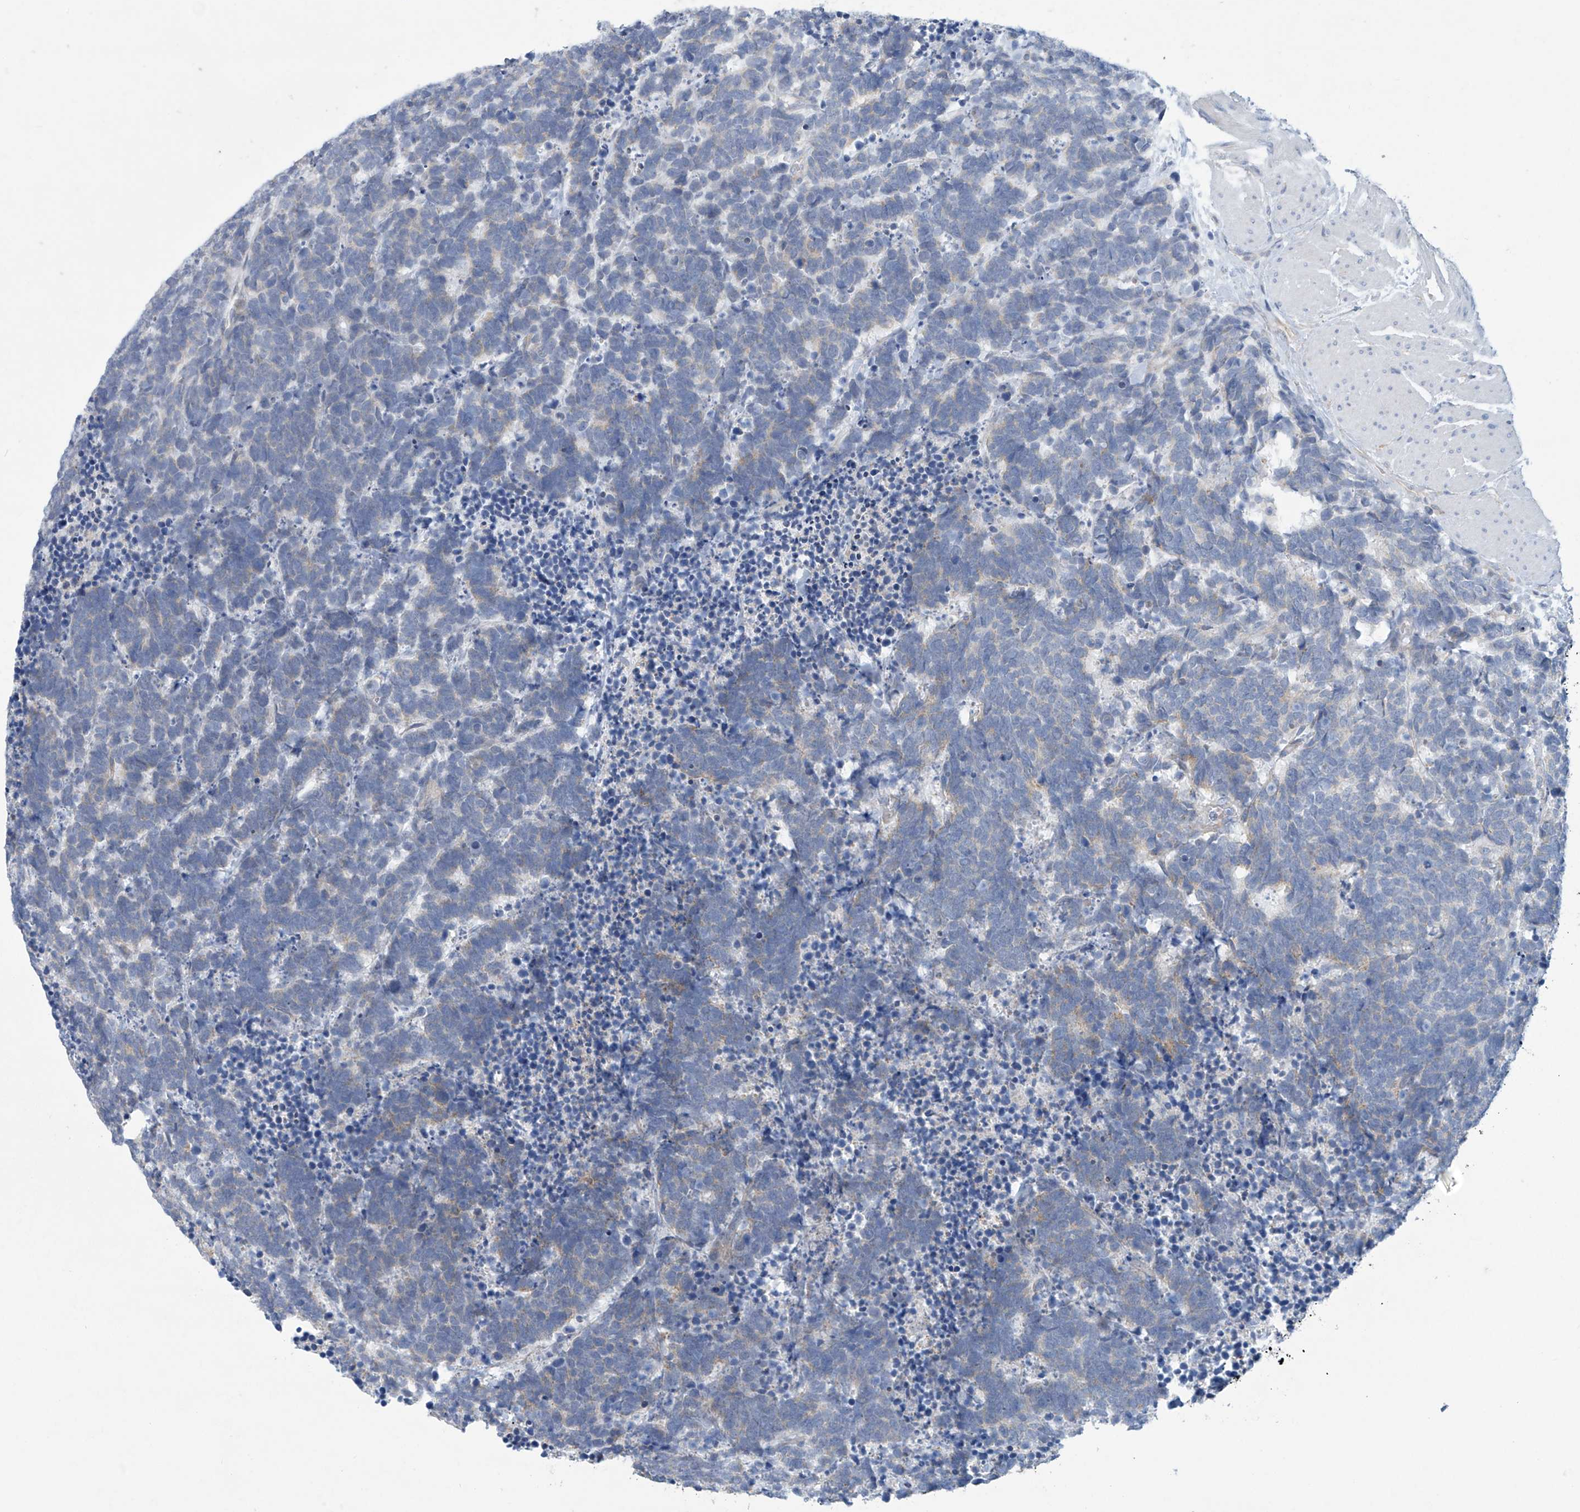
{"staining": {"intensity": "negative", "quantity": "none", "location": "none"}, "tissue": "carcinoid", "cell_type": "Tumor cells", "image_type": "cancer", "snomed": [{"axis": "morphology", "description": "Carcinoma, NOS"}, {"axis": "morphology", "description": "Carcinoid, malignant, NOS"}, {"axis": "topography", "description": "Urinary bladder"}], "caption": "This is an immunohistochemistry photomicrograph of human carcinoid. There is no expression in tumor cells.", "gene": "ABHD13", "patient": {"sex": "male", "age": 57}}